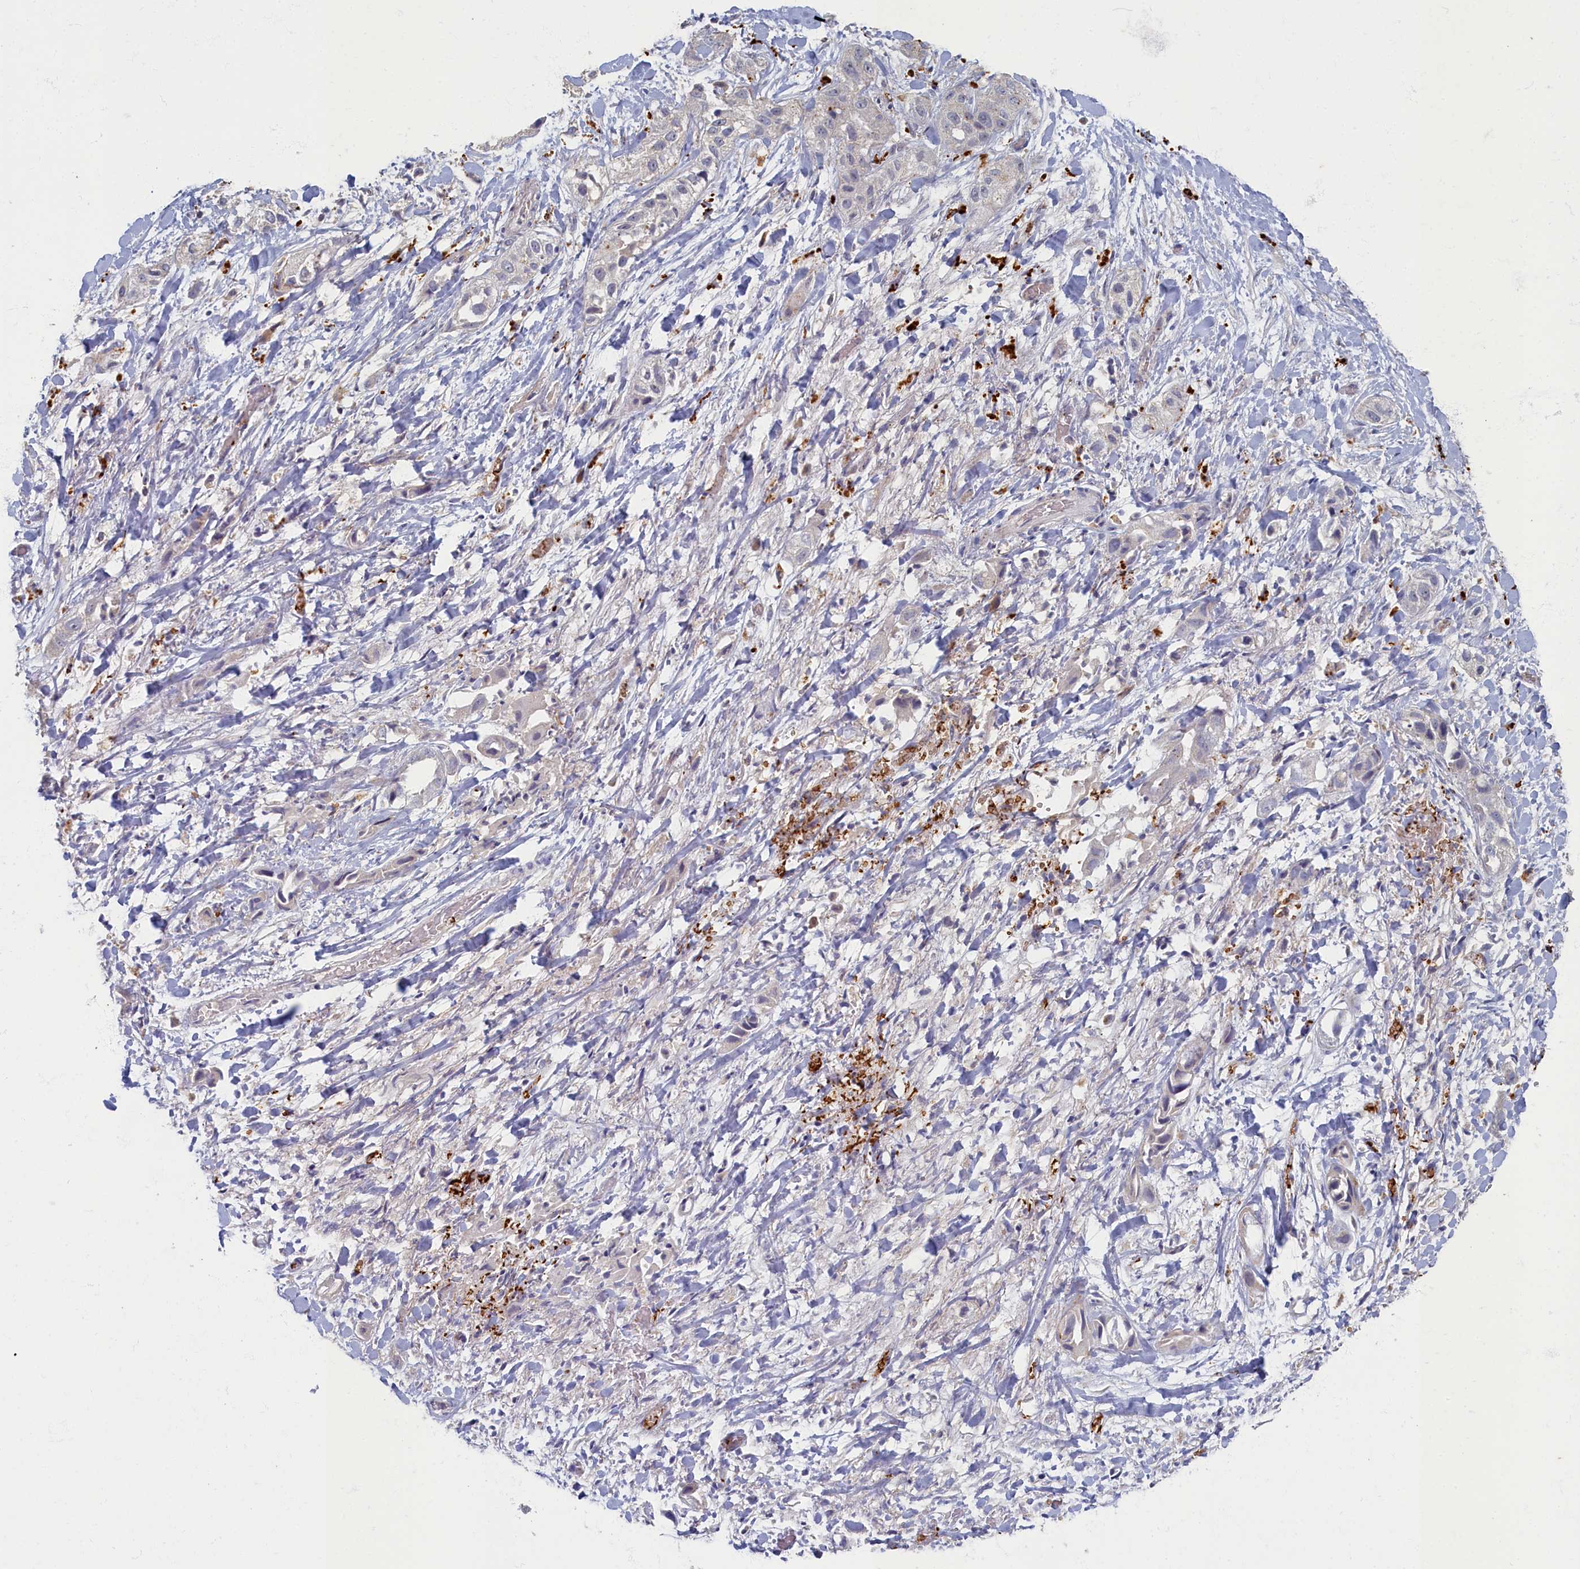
{"staining": {"intensity": "negative", "quantity": "none", "location": "none"}, "tissue": "liver cancer", "cell_type": "Tumor cells", "image_type": "cancer", "snomed": [{"axis": "morphology", "description": "Cholangiocarcinoma"}, {"axis": "topography", "description": "Liver"}], "caption": "Immunohistochemical staining of human liver cancer (cholangiocarcinoma) shows no significant staining in tumor cells. (DAB IHC visualized using brightfield microscopy, high magnification).", "gene": "HUNK", "patient": {"sex": "female", "age": 52}}